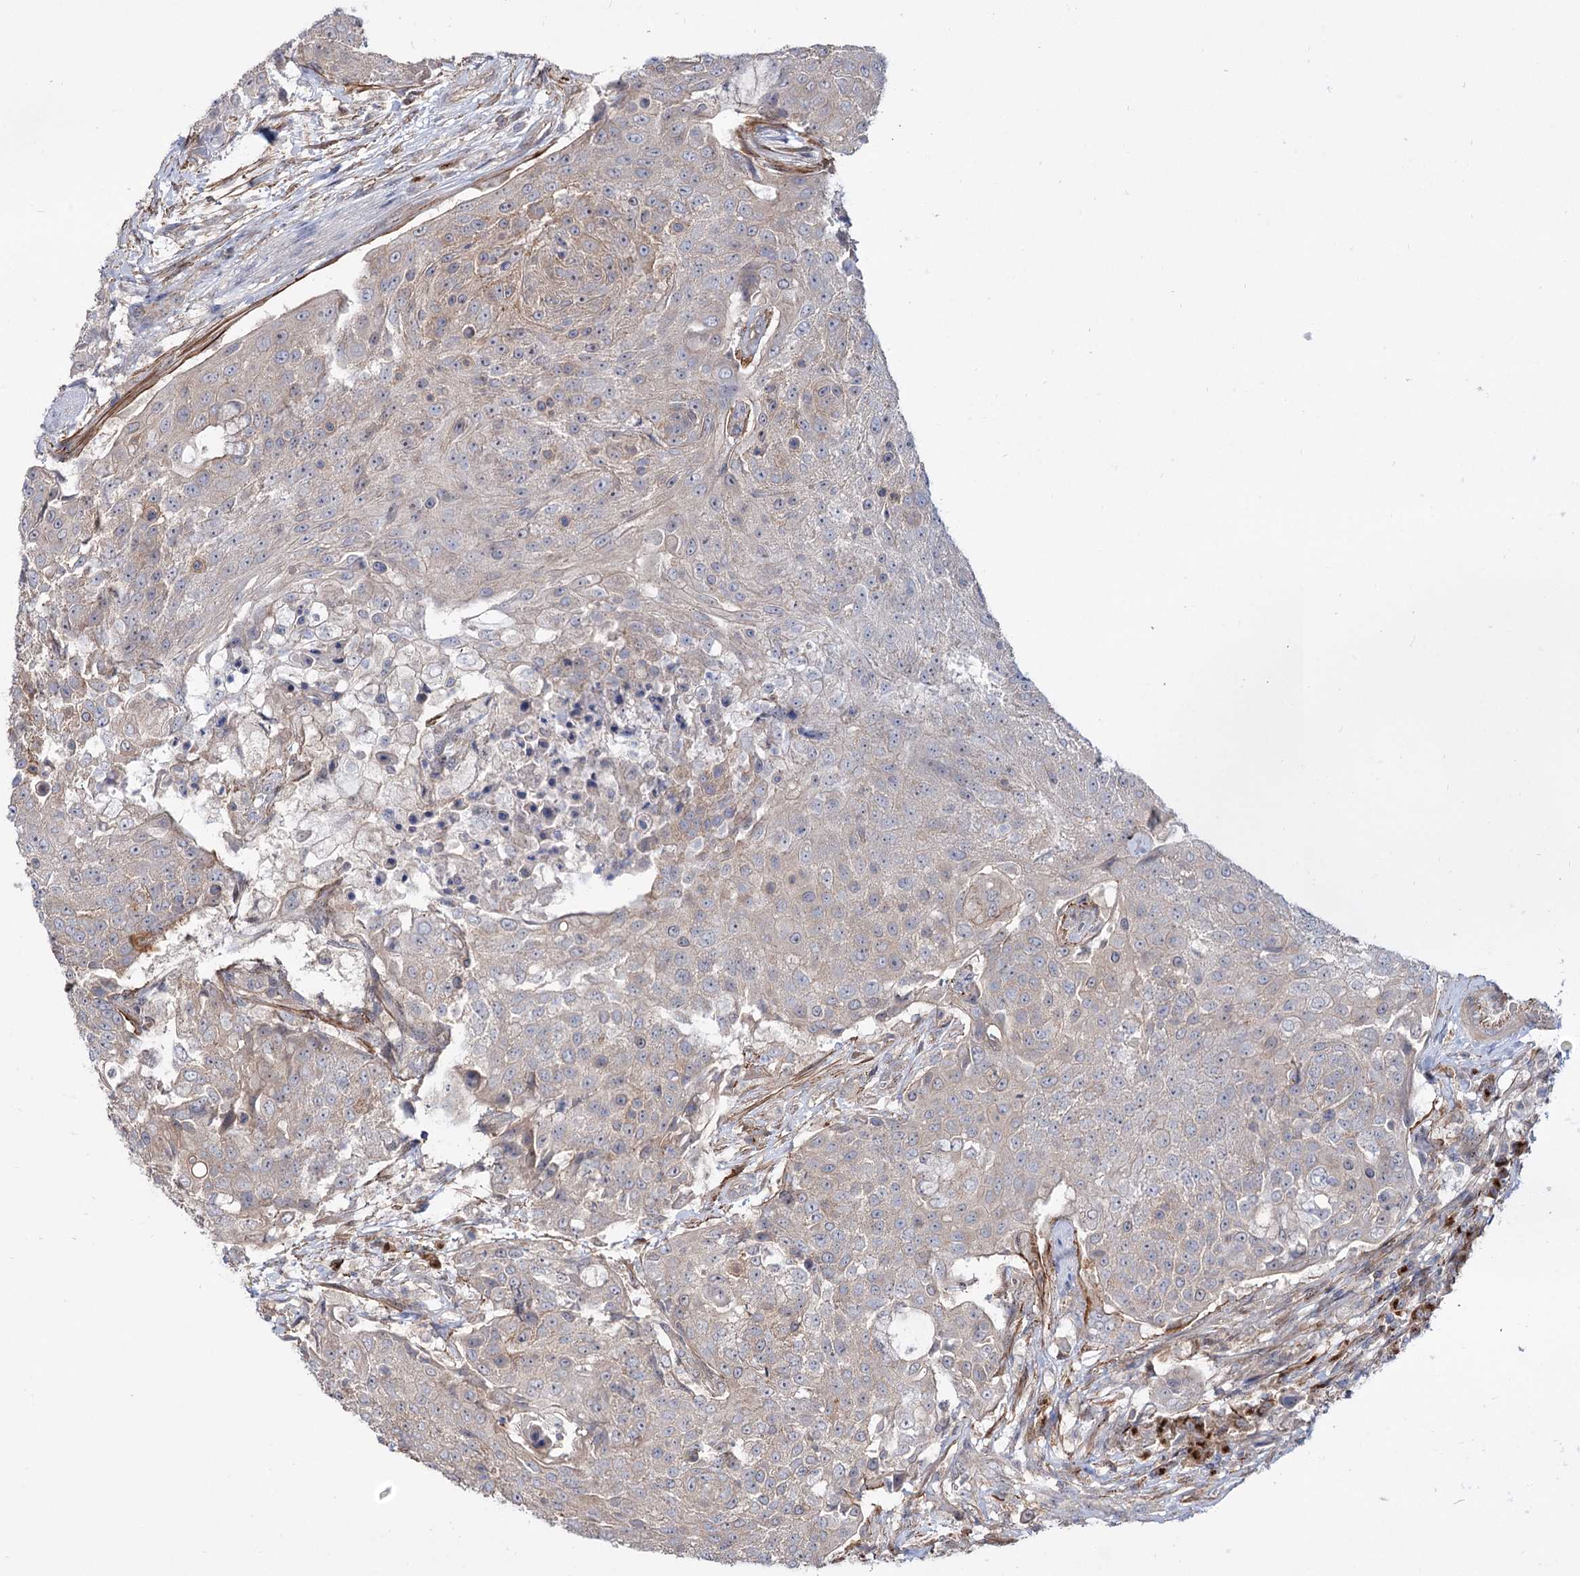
{"staining": {"intensity": "weak", "quantity": "<25%", "location": "cytoplasmic/membranous"}, "tissue": "urothelial cancer", "cell_type": "Tumor cells", "image_type": "cancer", "snomed": [{"axis": "morphology", "description": "Urothelial carcinoma, High grade"}, {"axis": "topography", "description": "Urinary bladder"}], "caption": "DAB (3,3'-diaminobenzidine) immunohistochemical staining of human high-grade urothelial carcinoma exhibits no significant staining in tumor cells. (DAB (3,3'-diaminobenzidine) IHC, high magnification).", "gene": "SEC24A", "patient": {"sex": "female", "age": 63}}